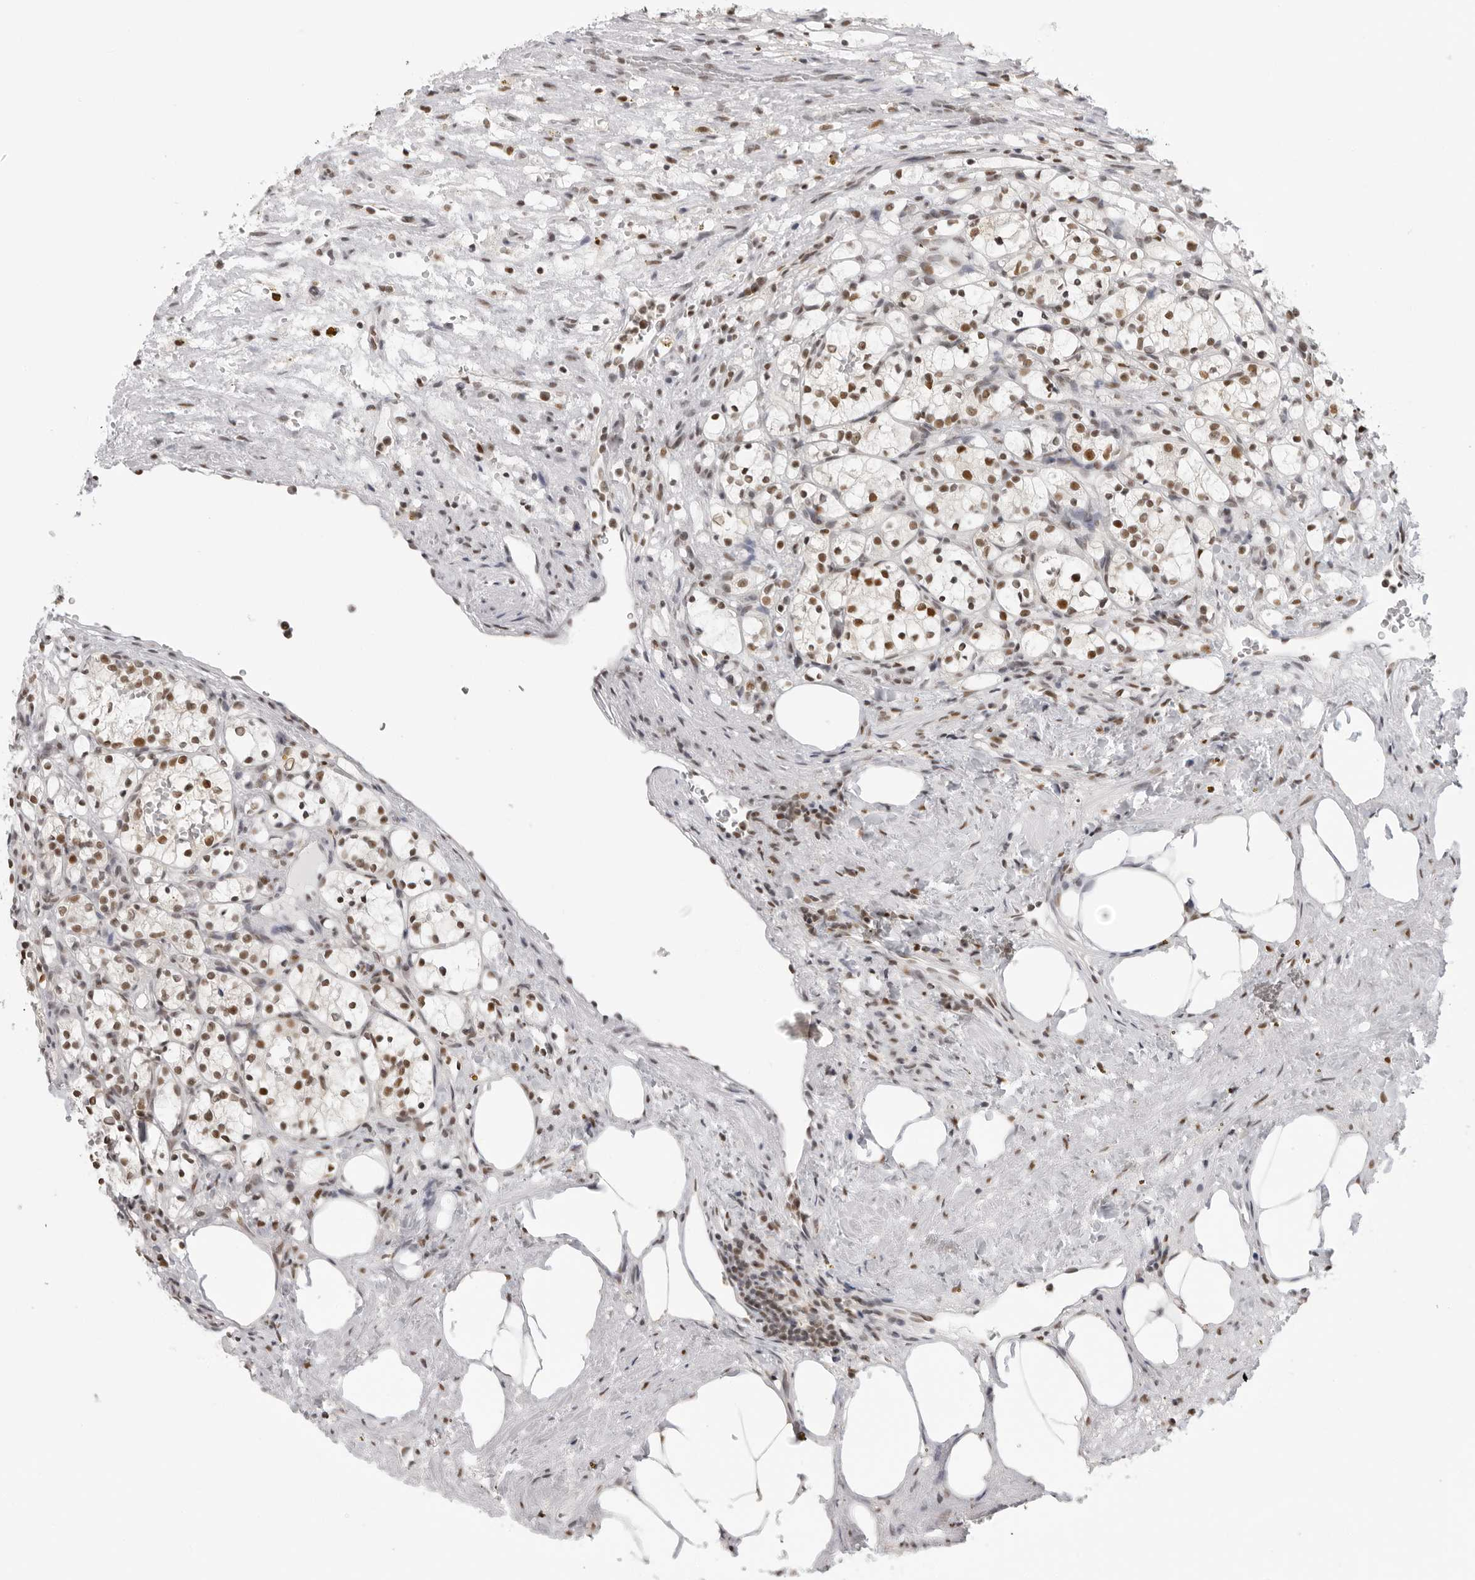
{"staining": {"intensity": "moderate", "quantity": ">75%", "location": "nuclear"}, "tissue": "renal cancer", "cell_type": "Tumor cells", "image_type": "cancer", "snomed": [{"axis": "morphology", "description": "Adenocarcinoma, NOS"}, {"axis": "topography", "description": "Kidney"}], "caption": "Immunohistochemical staining of renal cancer reveals medium levels of moderate nuclear expression in approximately >75% of tumor cells.", "gene": "RPA2", "patient": {"sex": "female", "age": 69}}